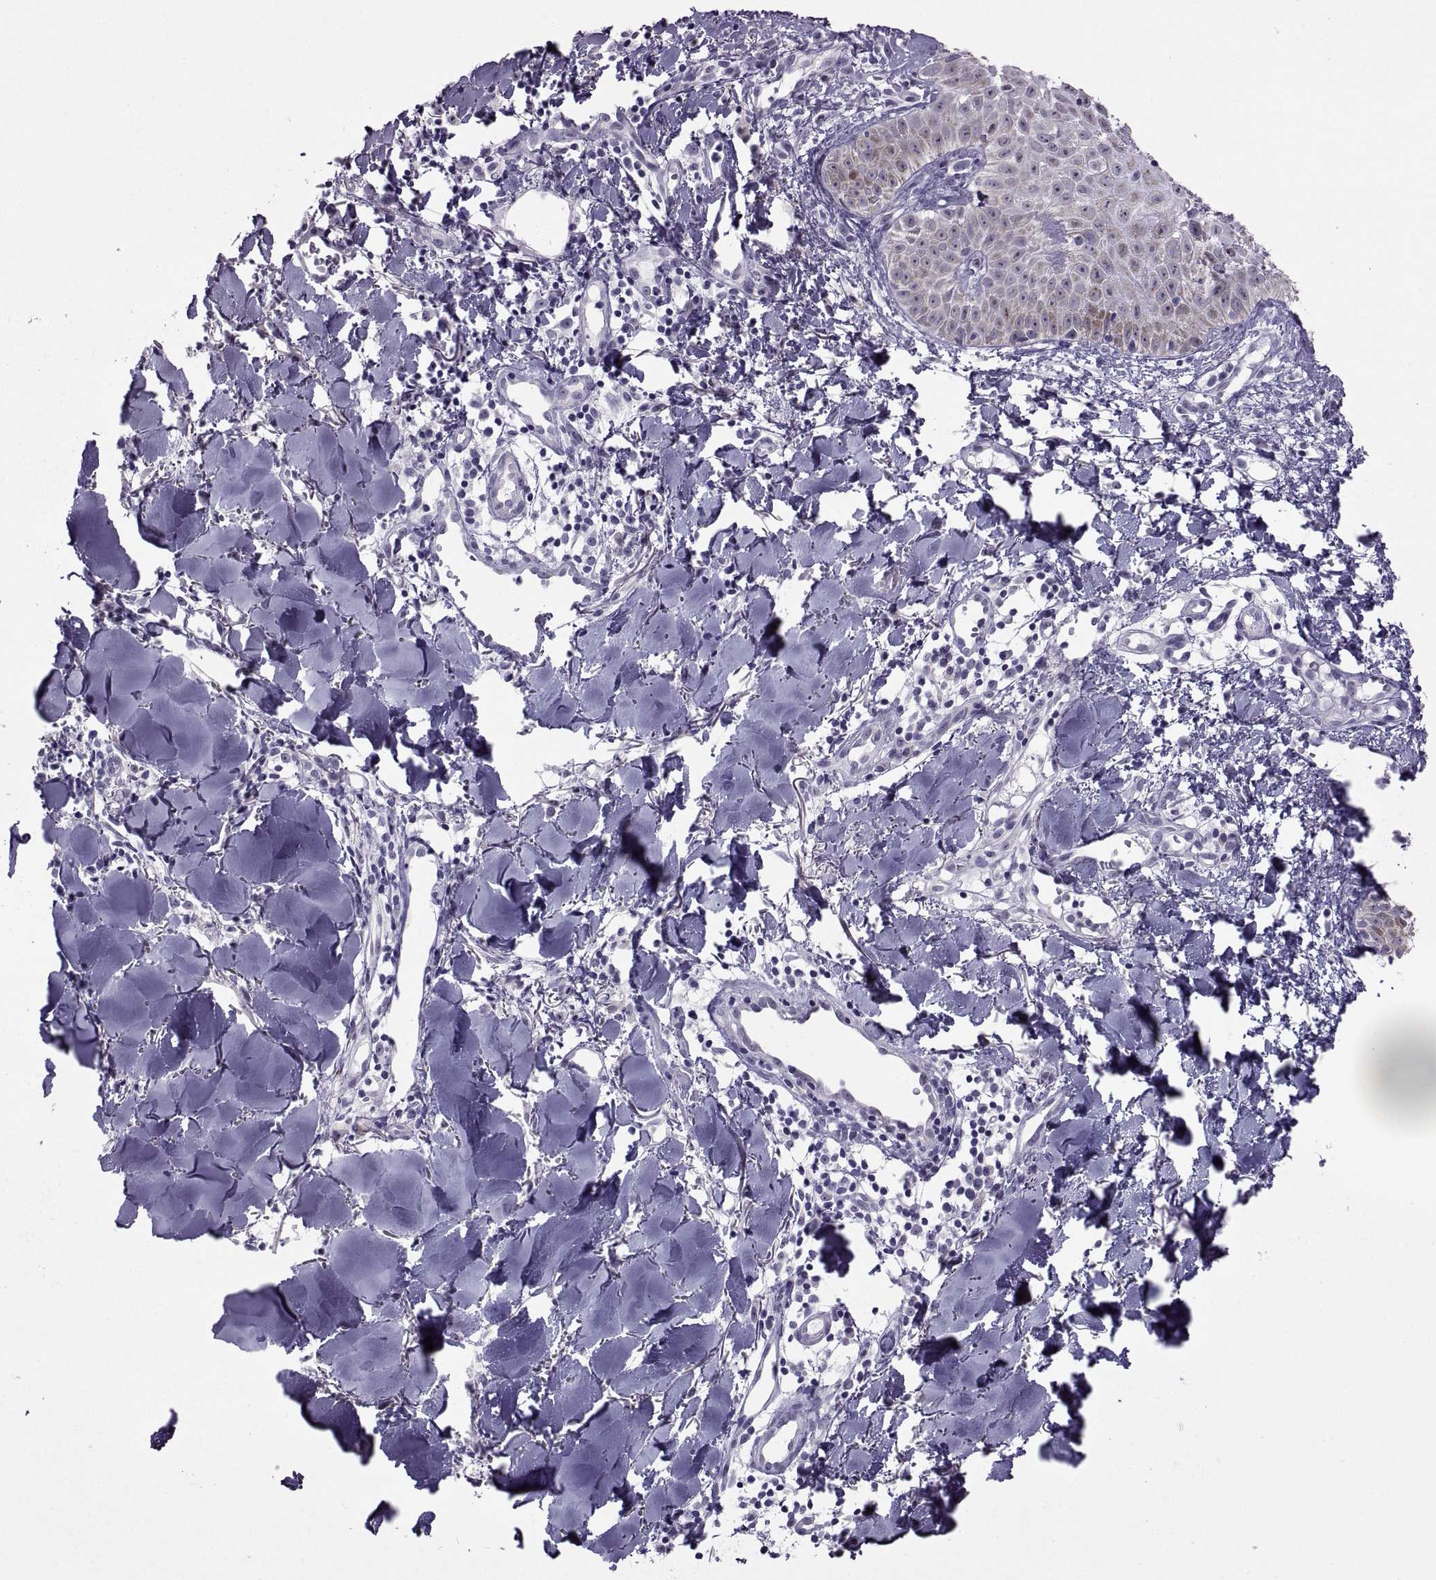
{"staining": {"intensity": "strong", "quantity": "25%-75%", "location": "nuclear"}, "tissue": "melanoma", "cell_type": "Tumor cells", "image_type": "cancer", "snomed": [{"axis": "morphology", "description": "Malignant melanoma, NOS"}, {"axis": "topography", "description": "Skin"}], "caption": "Human melanoma stained with a protein marker exhibits strong staining in tumor cells.", "gene": "ASIC2", "patient": {"sex": "male", "age": 51}}